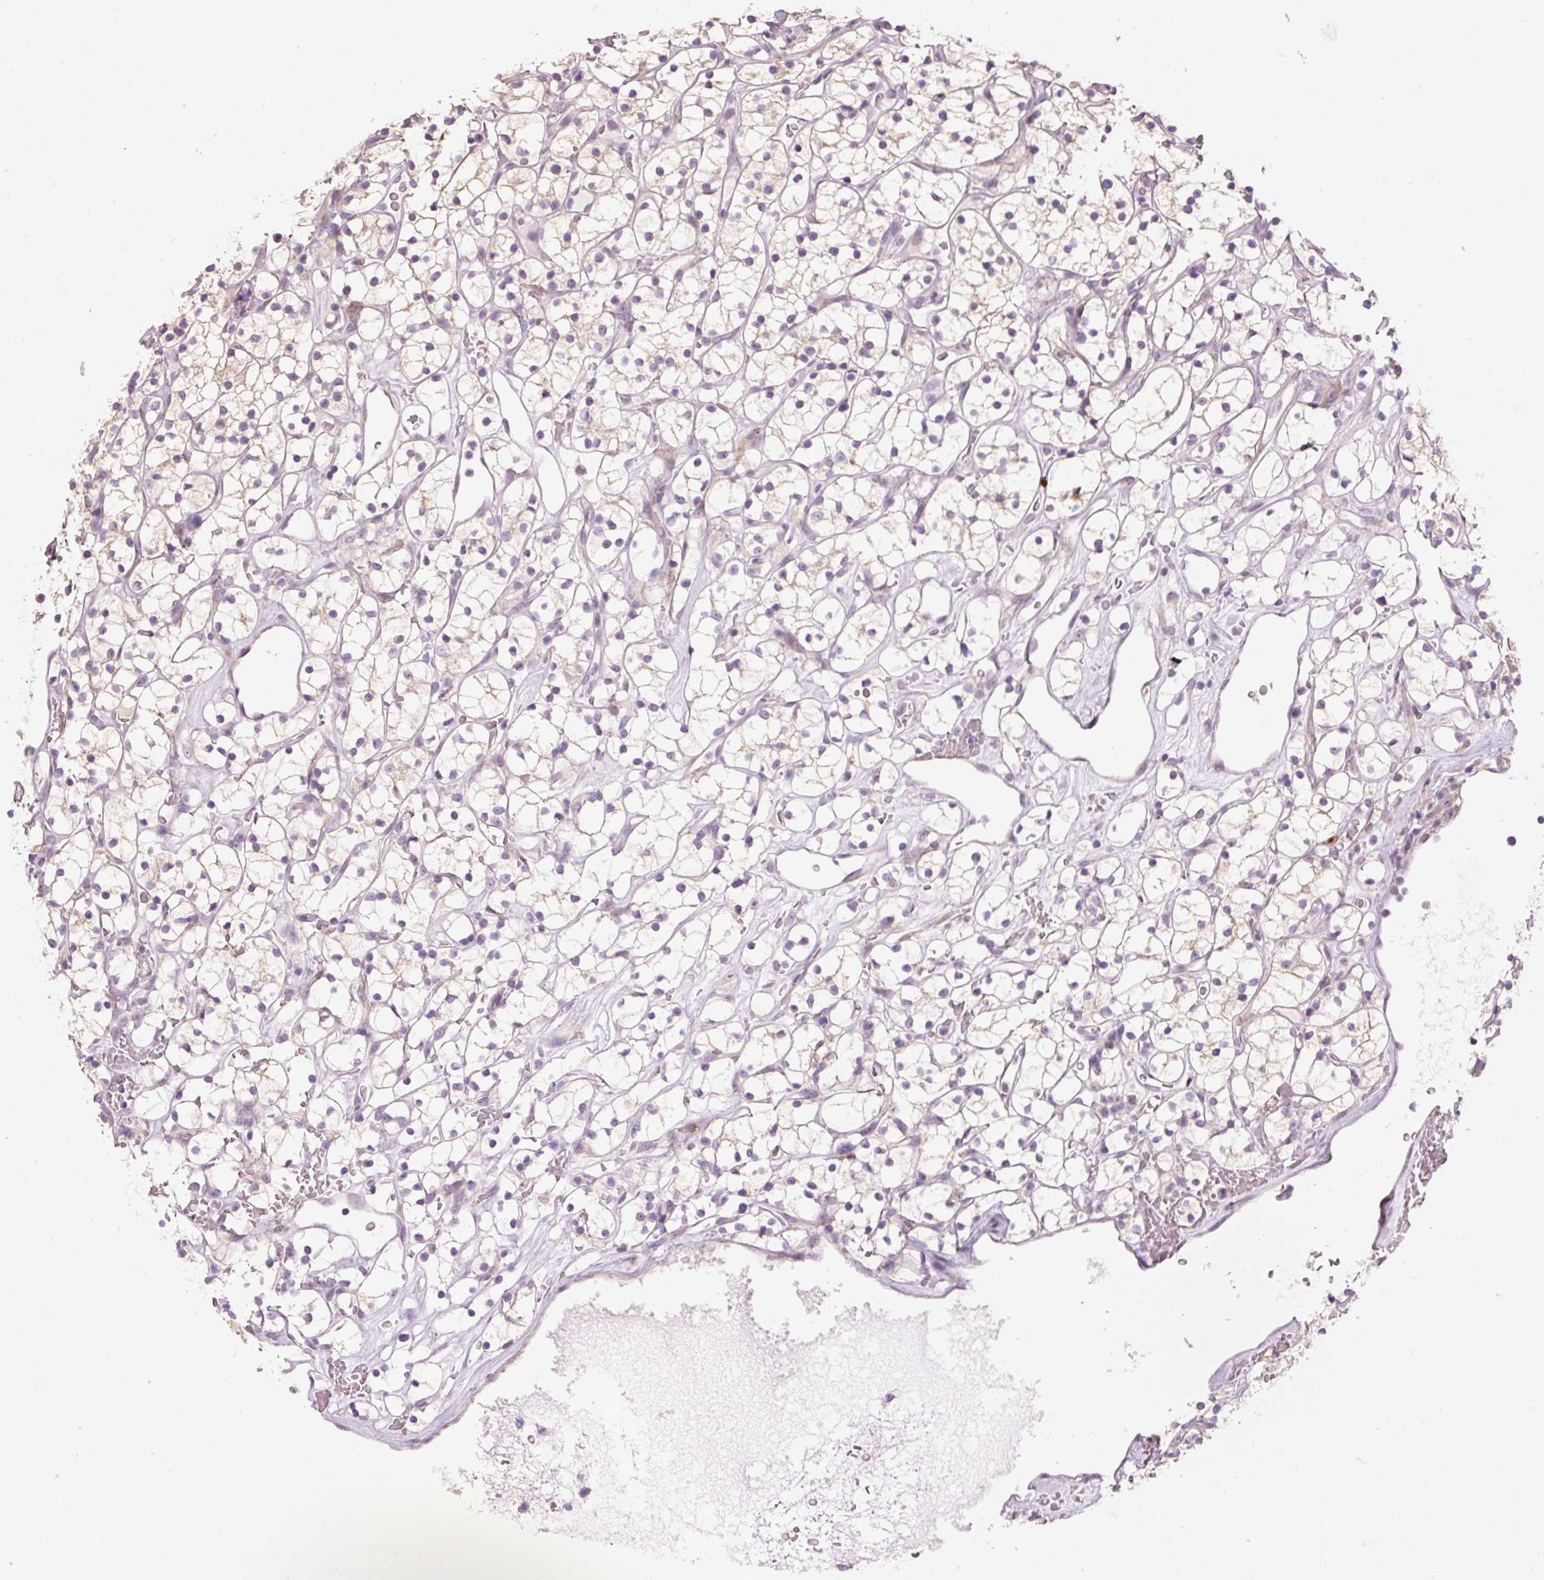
{"staining": {"intensity": "weak", "quantity": "25%-75%", "location": "cytoplasmic/membranous"}, "tissue": "renal cancer", "cell_type": "Tumor cells", "image_type": "cancer", "snomed": [{"axis": "morphology", "description": "Adenocarcinoma, NOS"}, {"axis": "topography", "description": "Kidney"}], "caption": "There is low levels of weak cytoplasmic/membranous positivity in tumor cells of renal cancer (adenocarcinoma), as demonstrated by immunohistochemical staining (brown color).", "gene": "HAX1", "patient": {"sex": "female", "age": 64}}